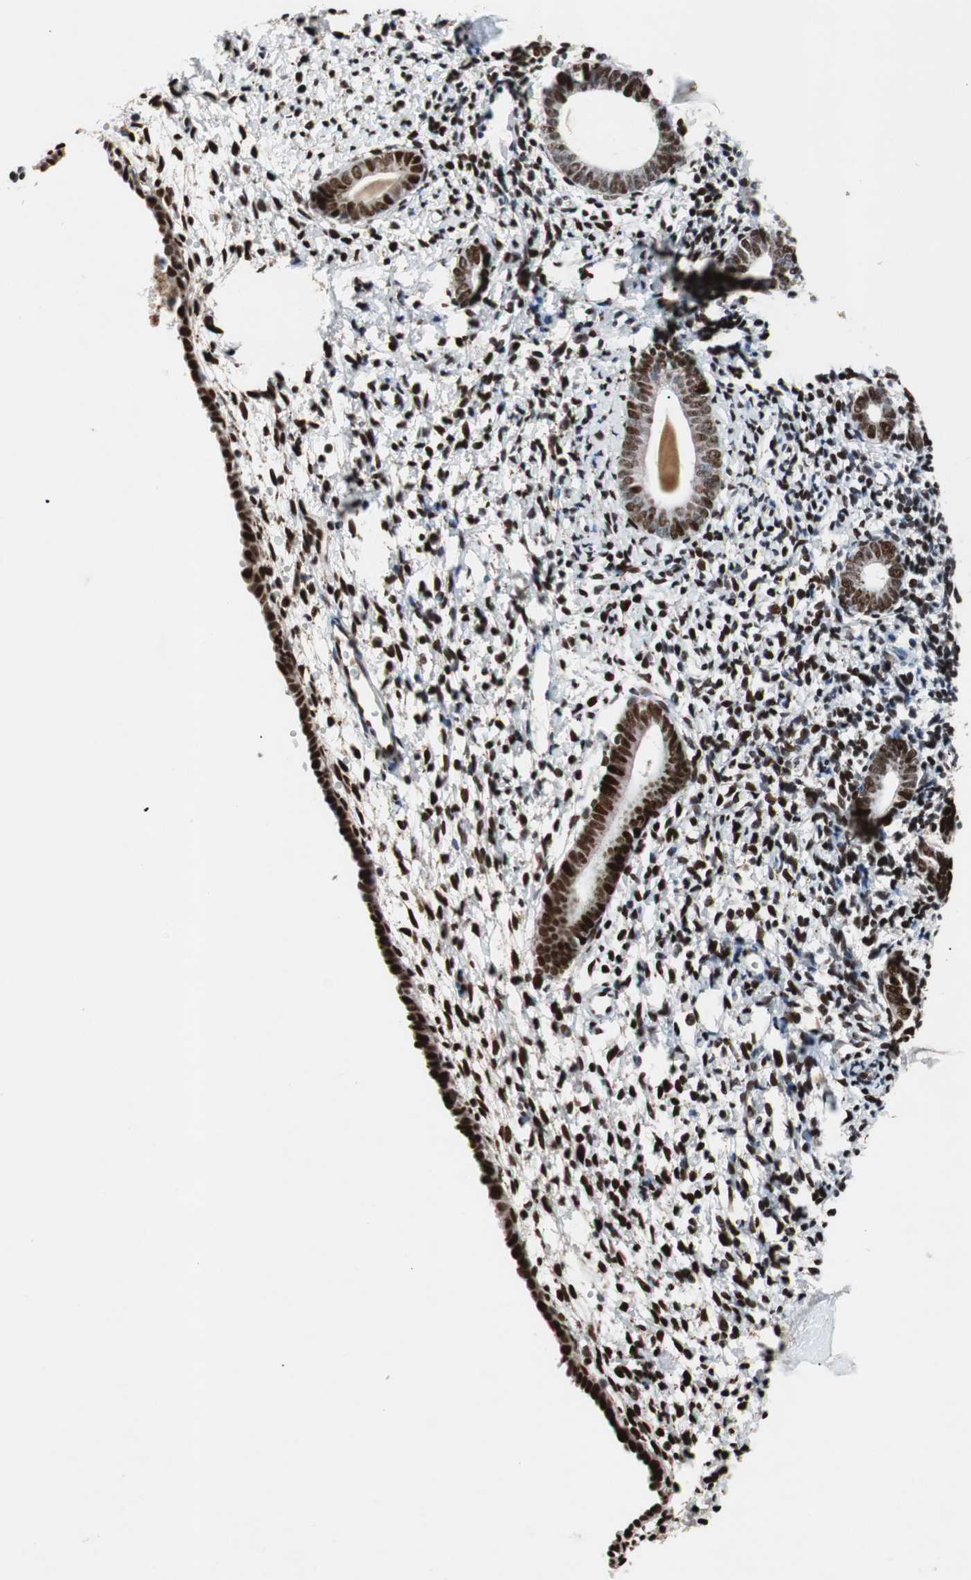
{"staining": {"intensity": "strong", "quantity": ">75%", "location": "nuclear"}, "tissue": "endometrium", "cell_type": "Cells in endometrial stroma", "image_type": "normal", "snomed": [{"axis": "morphology", "description": "Normal tissue, NOS"}, {"axis": "topography", "description": "Endometrium"}], "caption": "An image of endometrium stained for a protein reveals strong nuclear brown staining in cells in endometrial stroma. (DAB IHC, brown staining for protein, blue staining for nuclei).", "gene": "NBL1", "patient": {"sex": "female", "age": 71}}